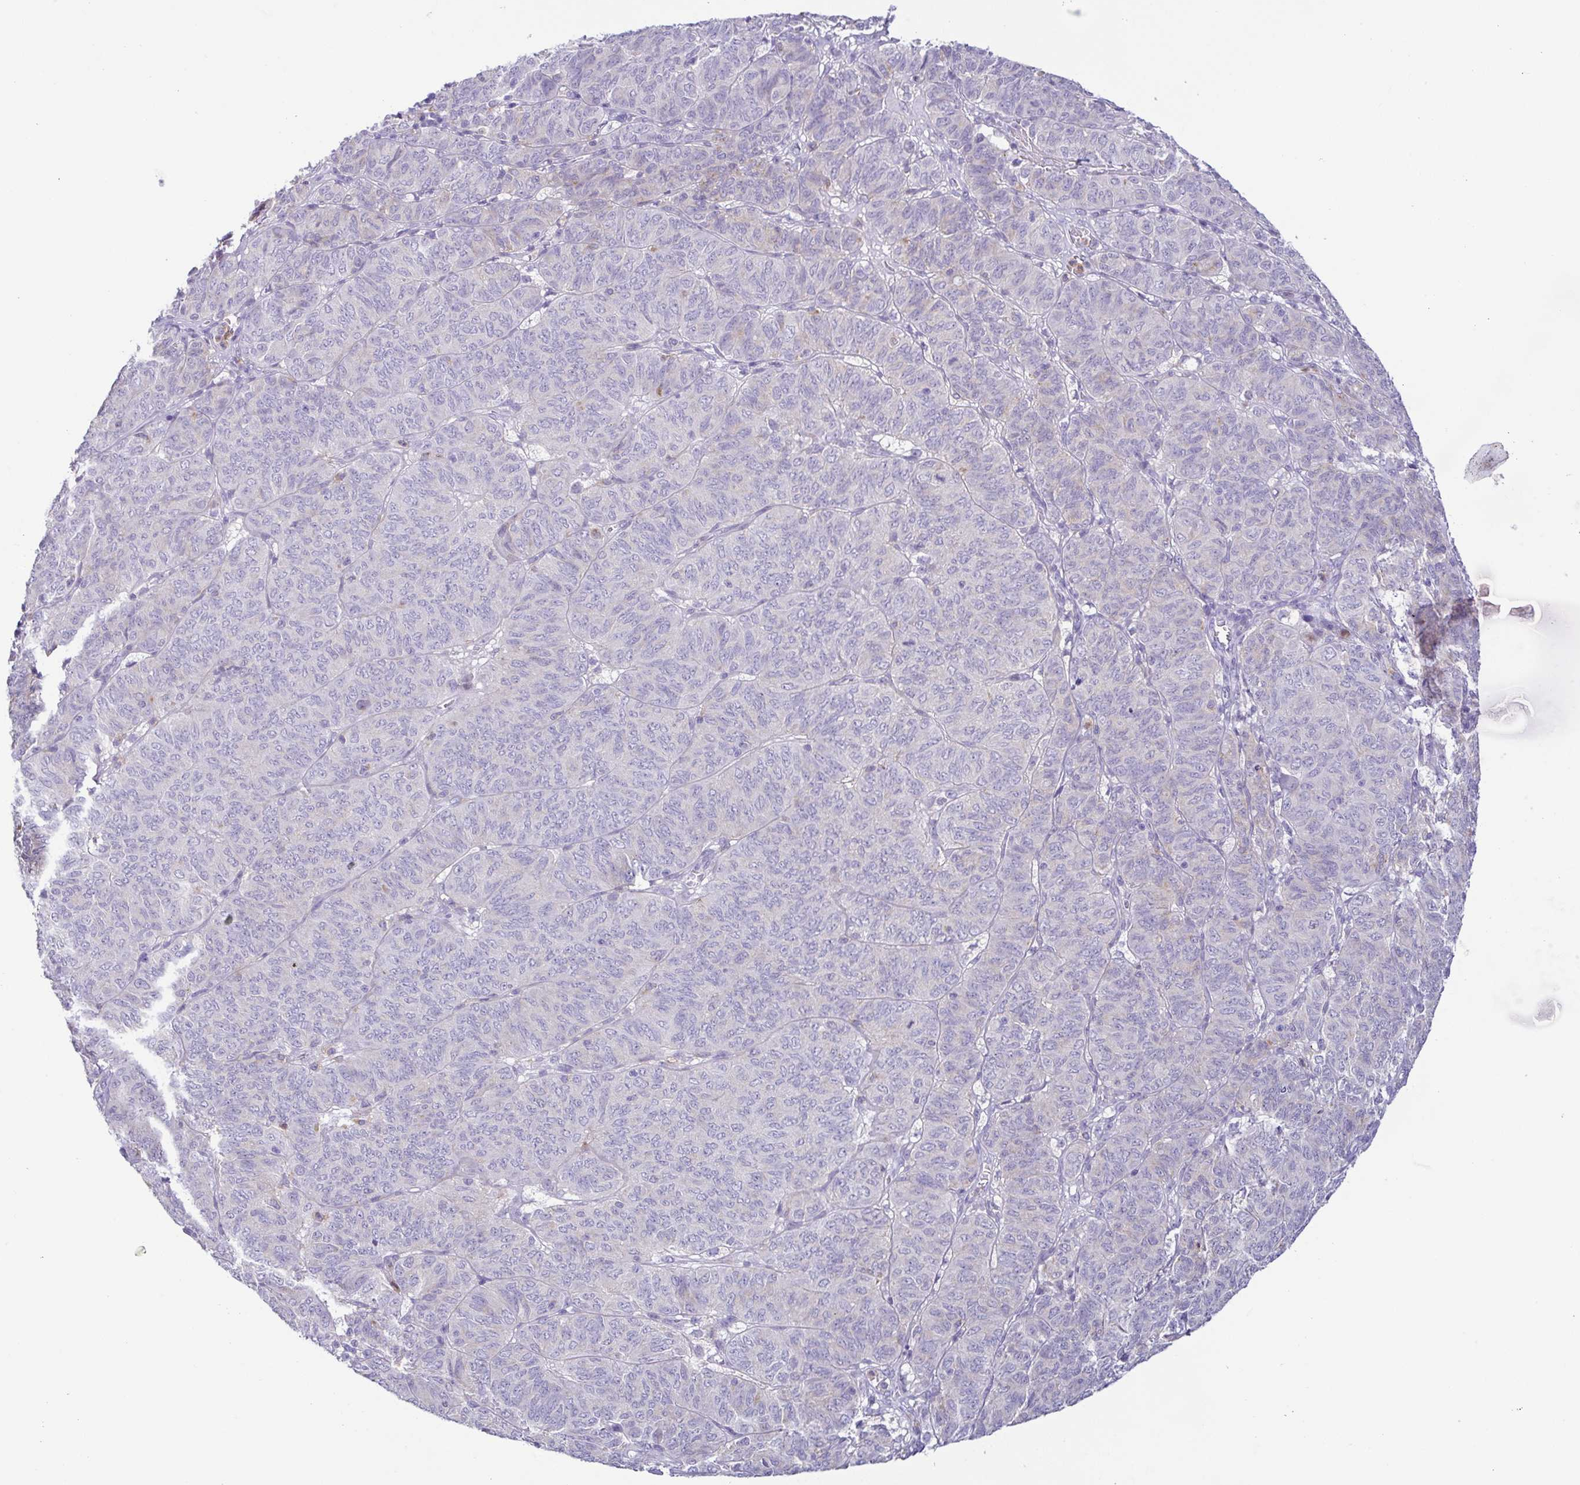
{"staining": {"intensity": "negative", "quantity": "none", "location": "none"}, "tissue": "ovarian cancer", "cell_type": "Tumor cells", "image_type": "cancer", "snomed": [{"axis": "morphology", "description": "Carcinoma, endometroid"}, {"axis": "topography", "description": "Ovary"}], "caption": "This is an IHC photomicrograph of human ovarian endometroid carcinoma. There is no positivity in tumor cells.", "gene": "ATP6V1G2", "patient": {"sex": "female", "age": 80}}